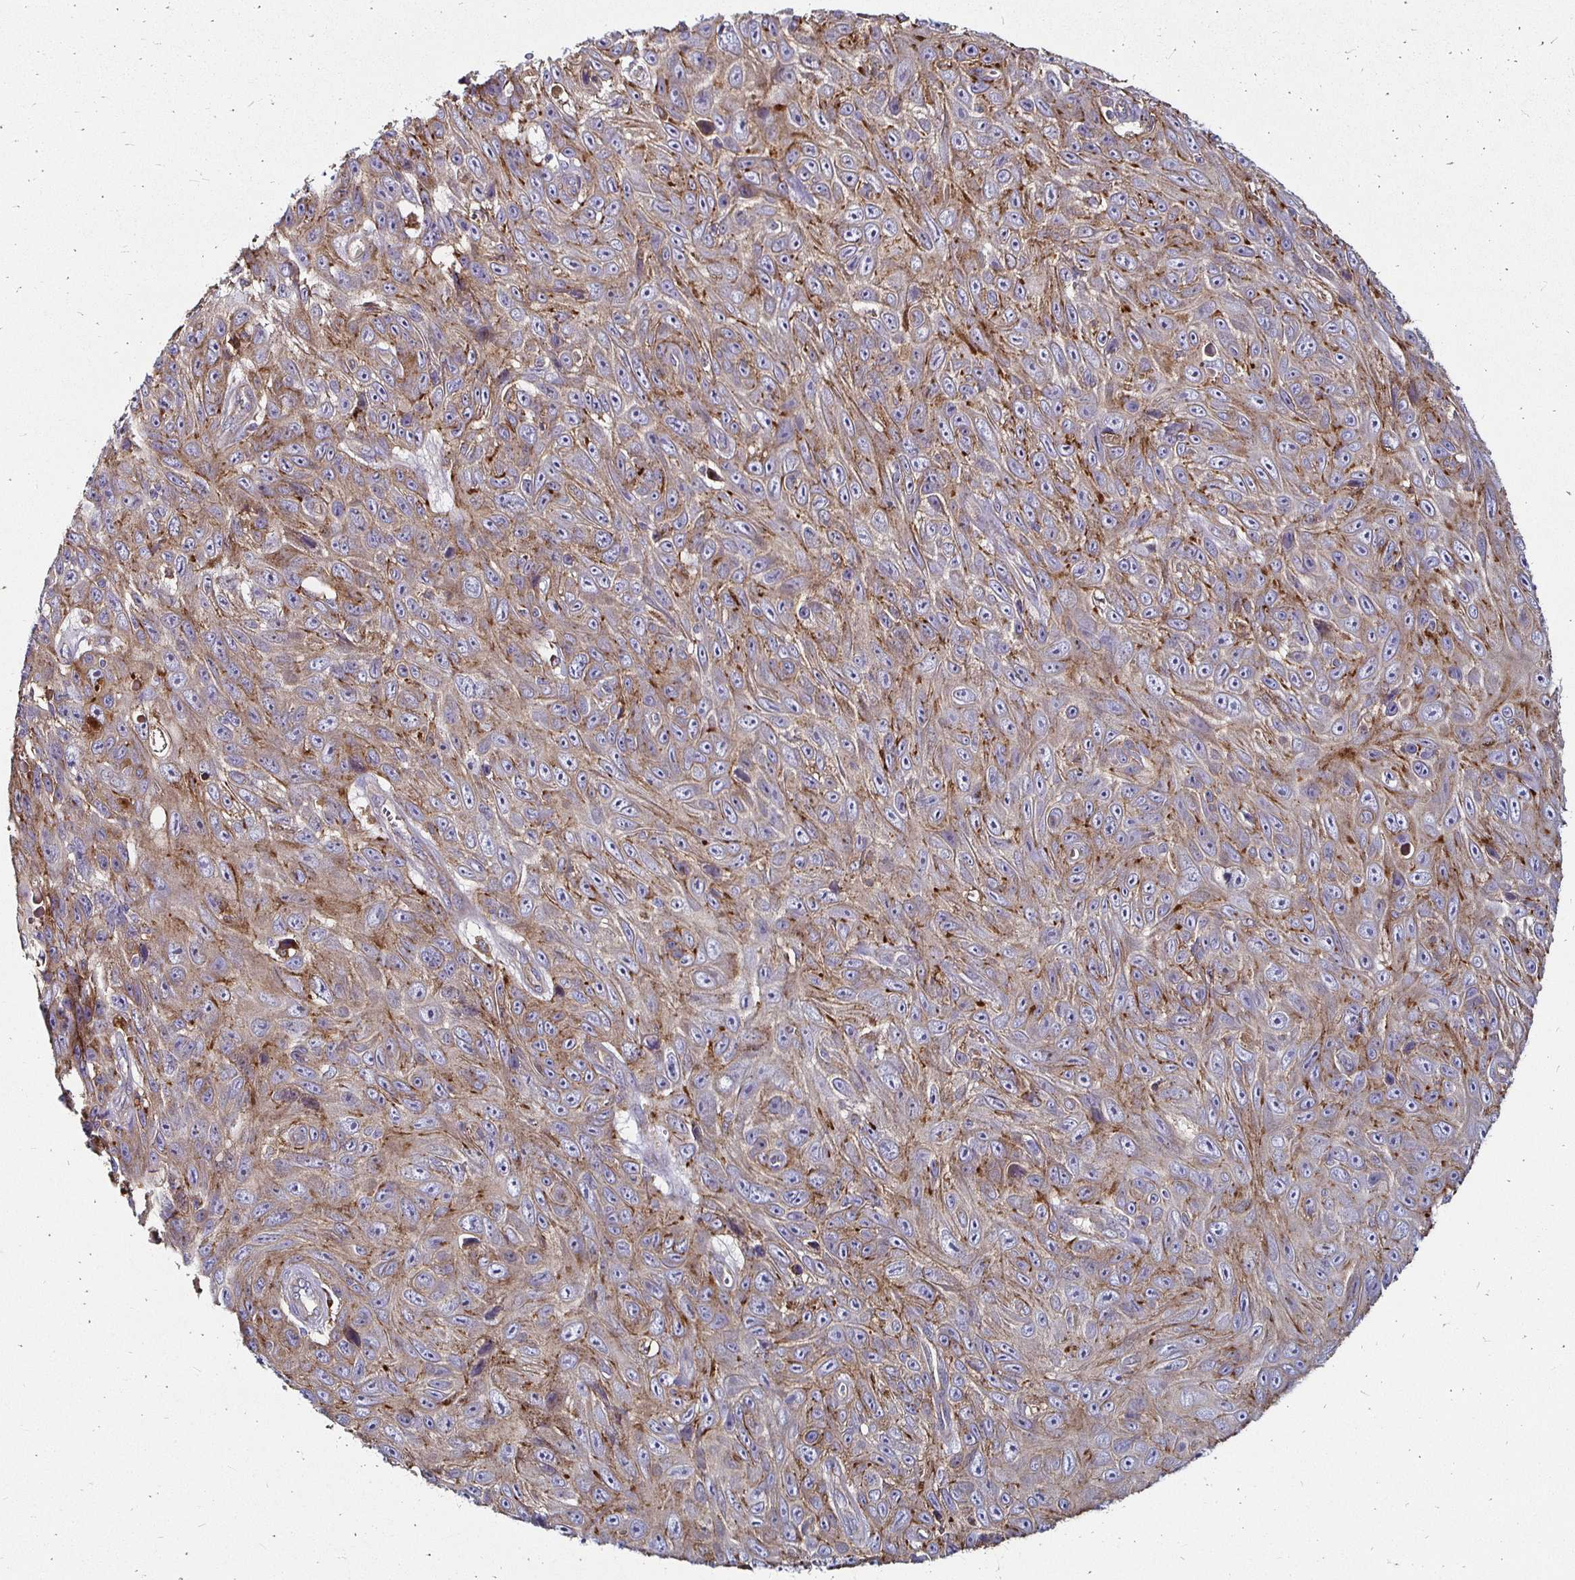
{"staining": {"intensity": "moderate", "quantity": "<25%", "location": "cytoplasmic/membranous"}, "tissue": "skin cancer", "cell_type": "Tumor cells", "image_type": "cancer", "snomed": [{"axis": "morphology", "description": "Squamous cell carcinoma, NOS"}, {"axis": "topography", "description": "Skin"}], "caption": "Immunohistochemistry (IHC) histopathology image of skin cancer (squamous cell carcinoma) stained for a protein (brown), which shows low levels of moderate cytoplasmic/membranous positivity in approximately <25% of tumor cells.", "gene": "NCSTN", "patient": {"sex": "male", "age": 82}}